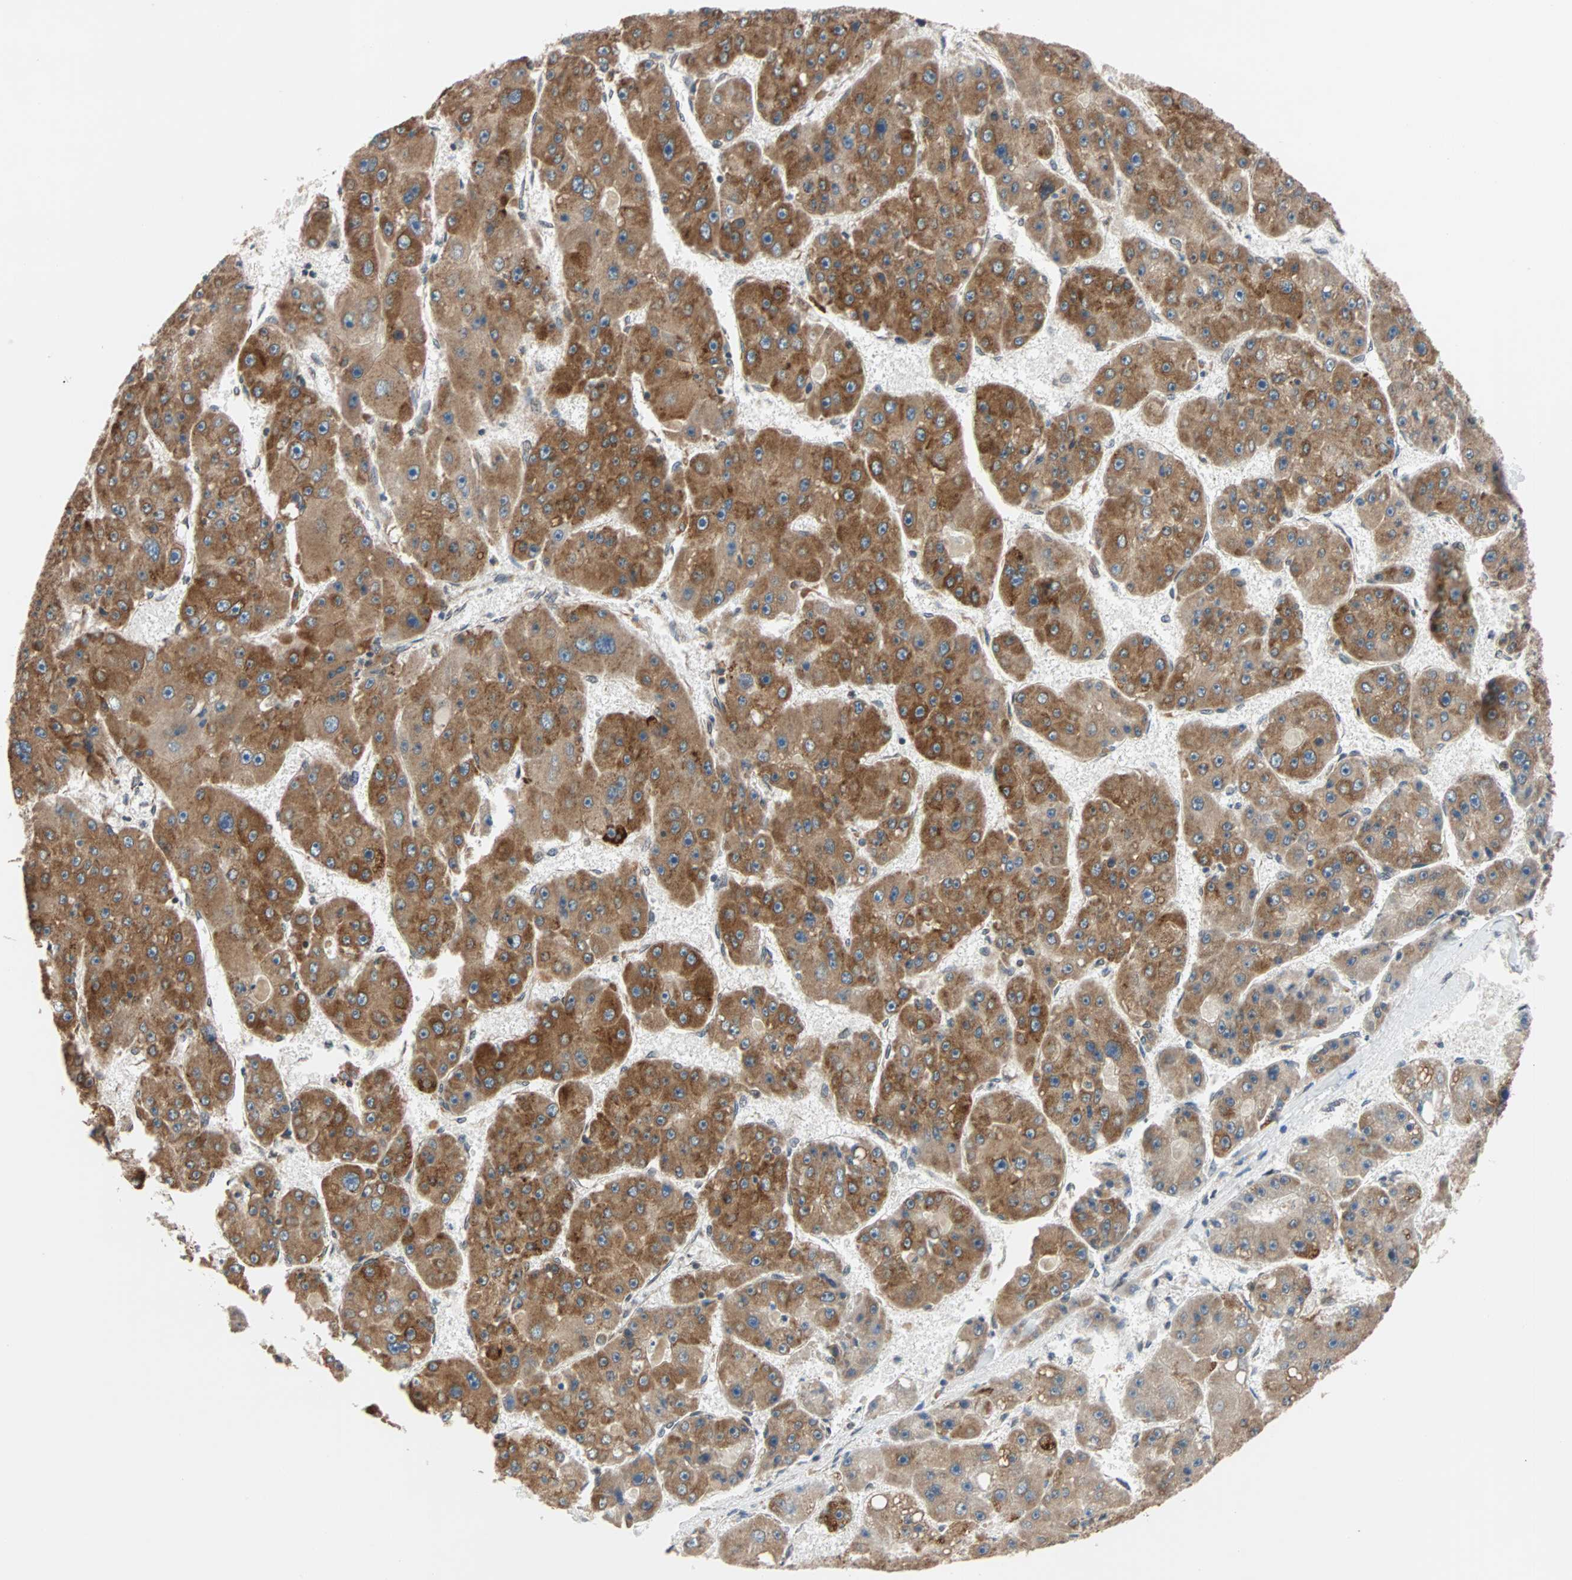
{"staining": {"intensity": "strong", "quantity": ">75%", "location": "cytoplasmic/membranous"}, "tissue": "liver cancer", "cell_type": "Tumor cells", "image_type": "cancer", "snomed": [{"axis": "morphology", "description": "Carcinoma, Hepatocellular, NOS"}, {"axis": "topography", "description": "Liver"}], "caption": "Liver cancer stained for a protein (brown) demonstrates strong cytoplasmic/membranous positive positivity in about >75% of tumor cells.", "gene": "AUP1", "patient": {"sex": "female", "age": 61}}